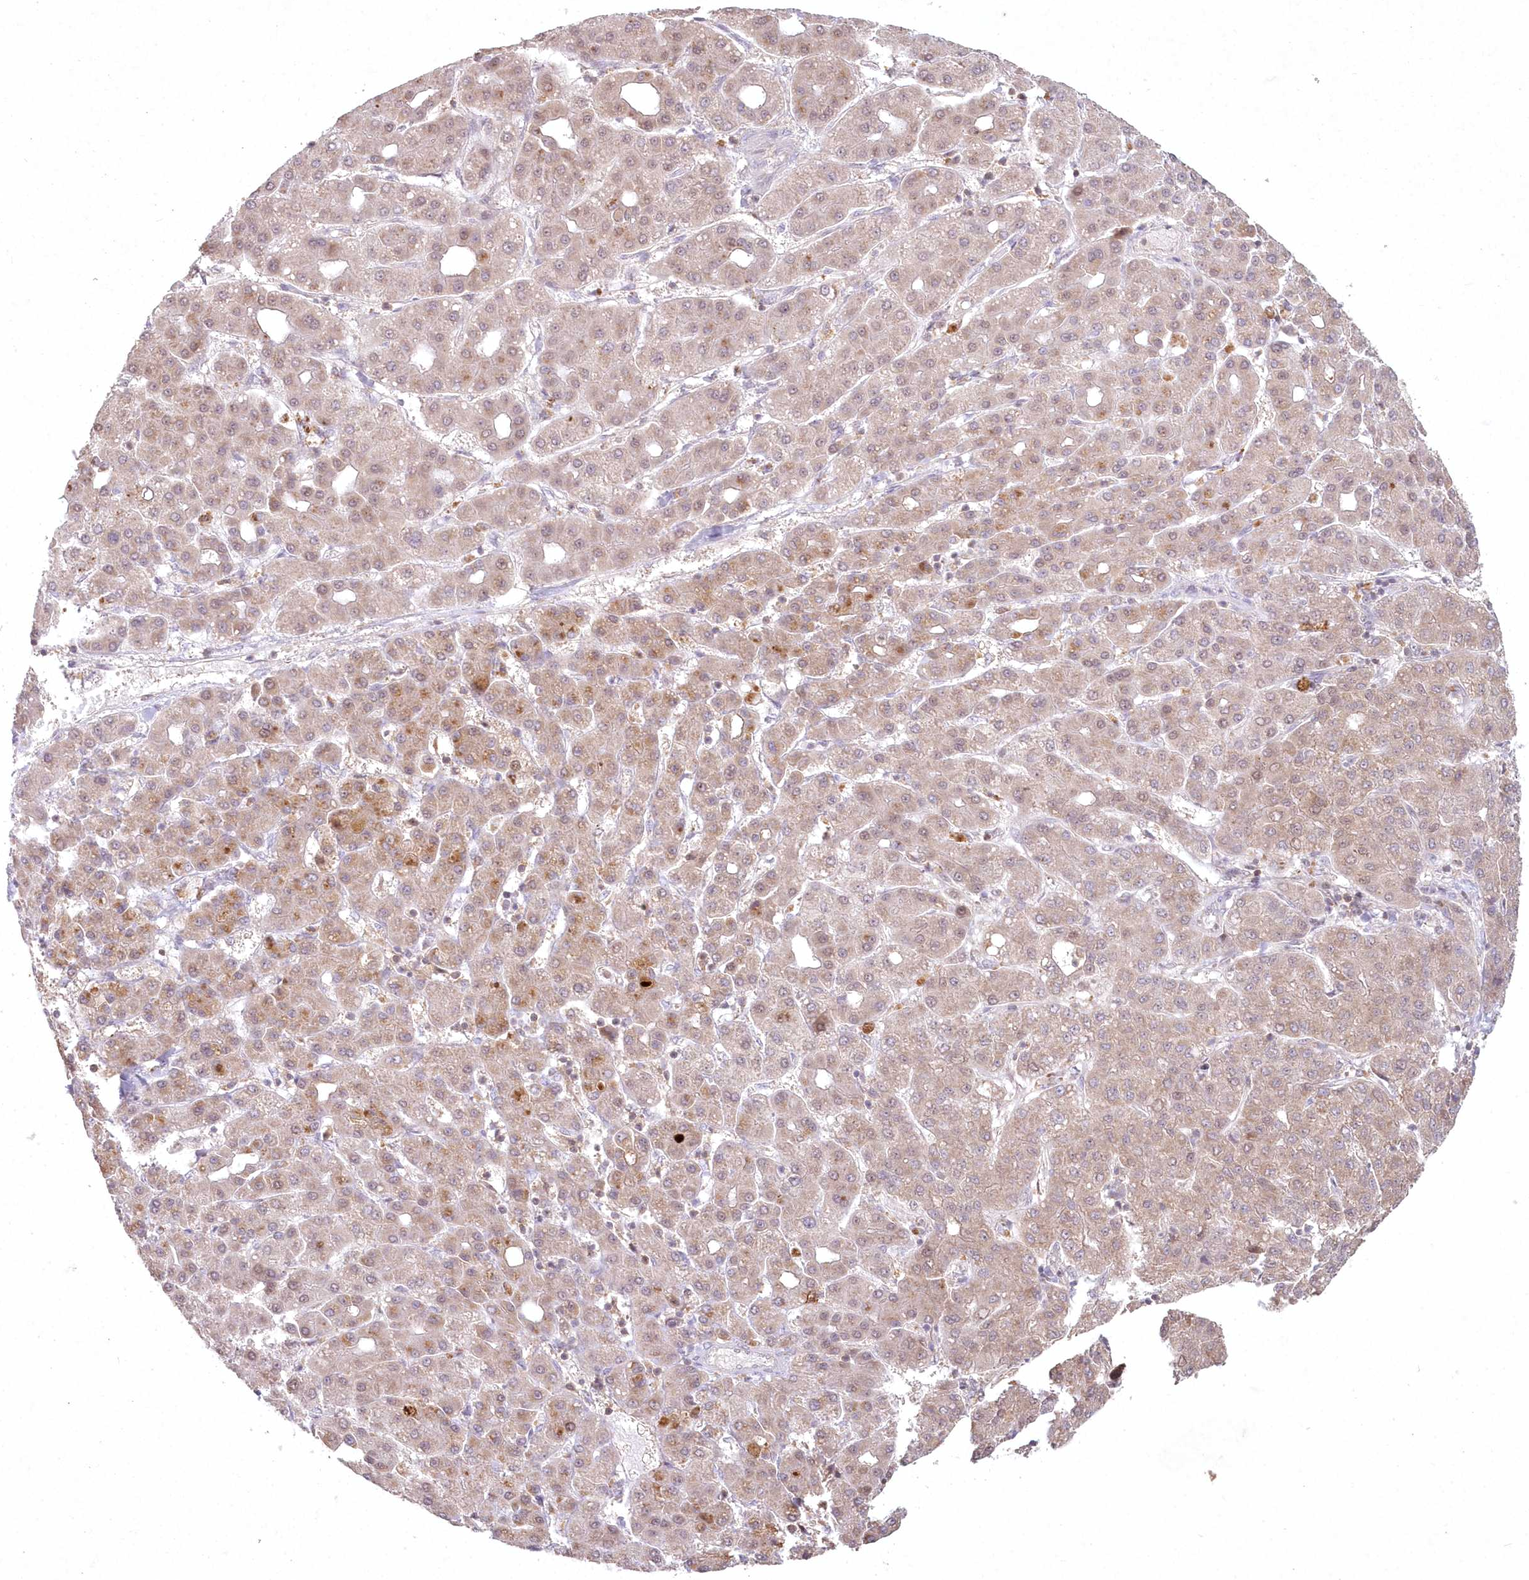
{"staining": {"intensity": "moderate", "quantity": "<25%", "location": "cytoplasmic/membranous,nuclear"}, "tissue": "liver cancer", "cell_type": "Tumor cells", "image_type": "cancer", "snomed": [{"axis": "morphology", "description": "Carcinoma, Hepatocellular, NOS"}, {"axis": "topography", "description": "Liver"}], "caption": "Immunohistochemical staining of liver cancer (hepatocellular carcinoma) displays low levels of moderate cytoplasmic/membranous and nuclear positivity in approximately <25% of tumor cells. The protein is stained brown, and the nuclei are stained in blue (DAB (3,3'-diaminobenzidine) IHC with brightfield microscopy, high magnification).", "gene": "ASCC1", "patient": {"sex": "male", "age": 65}}